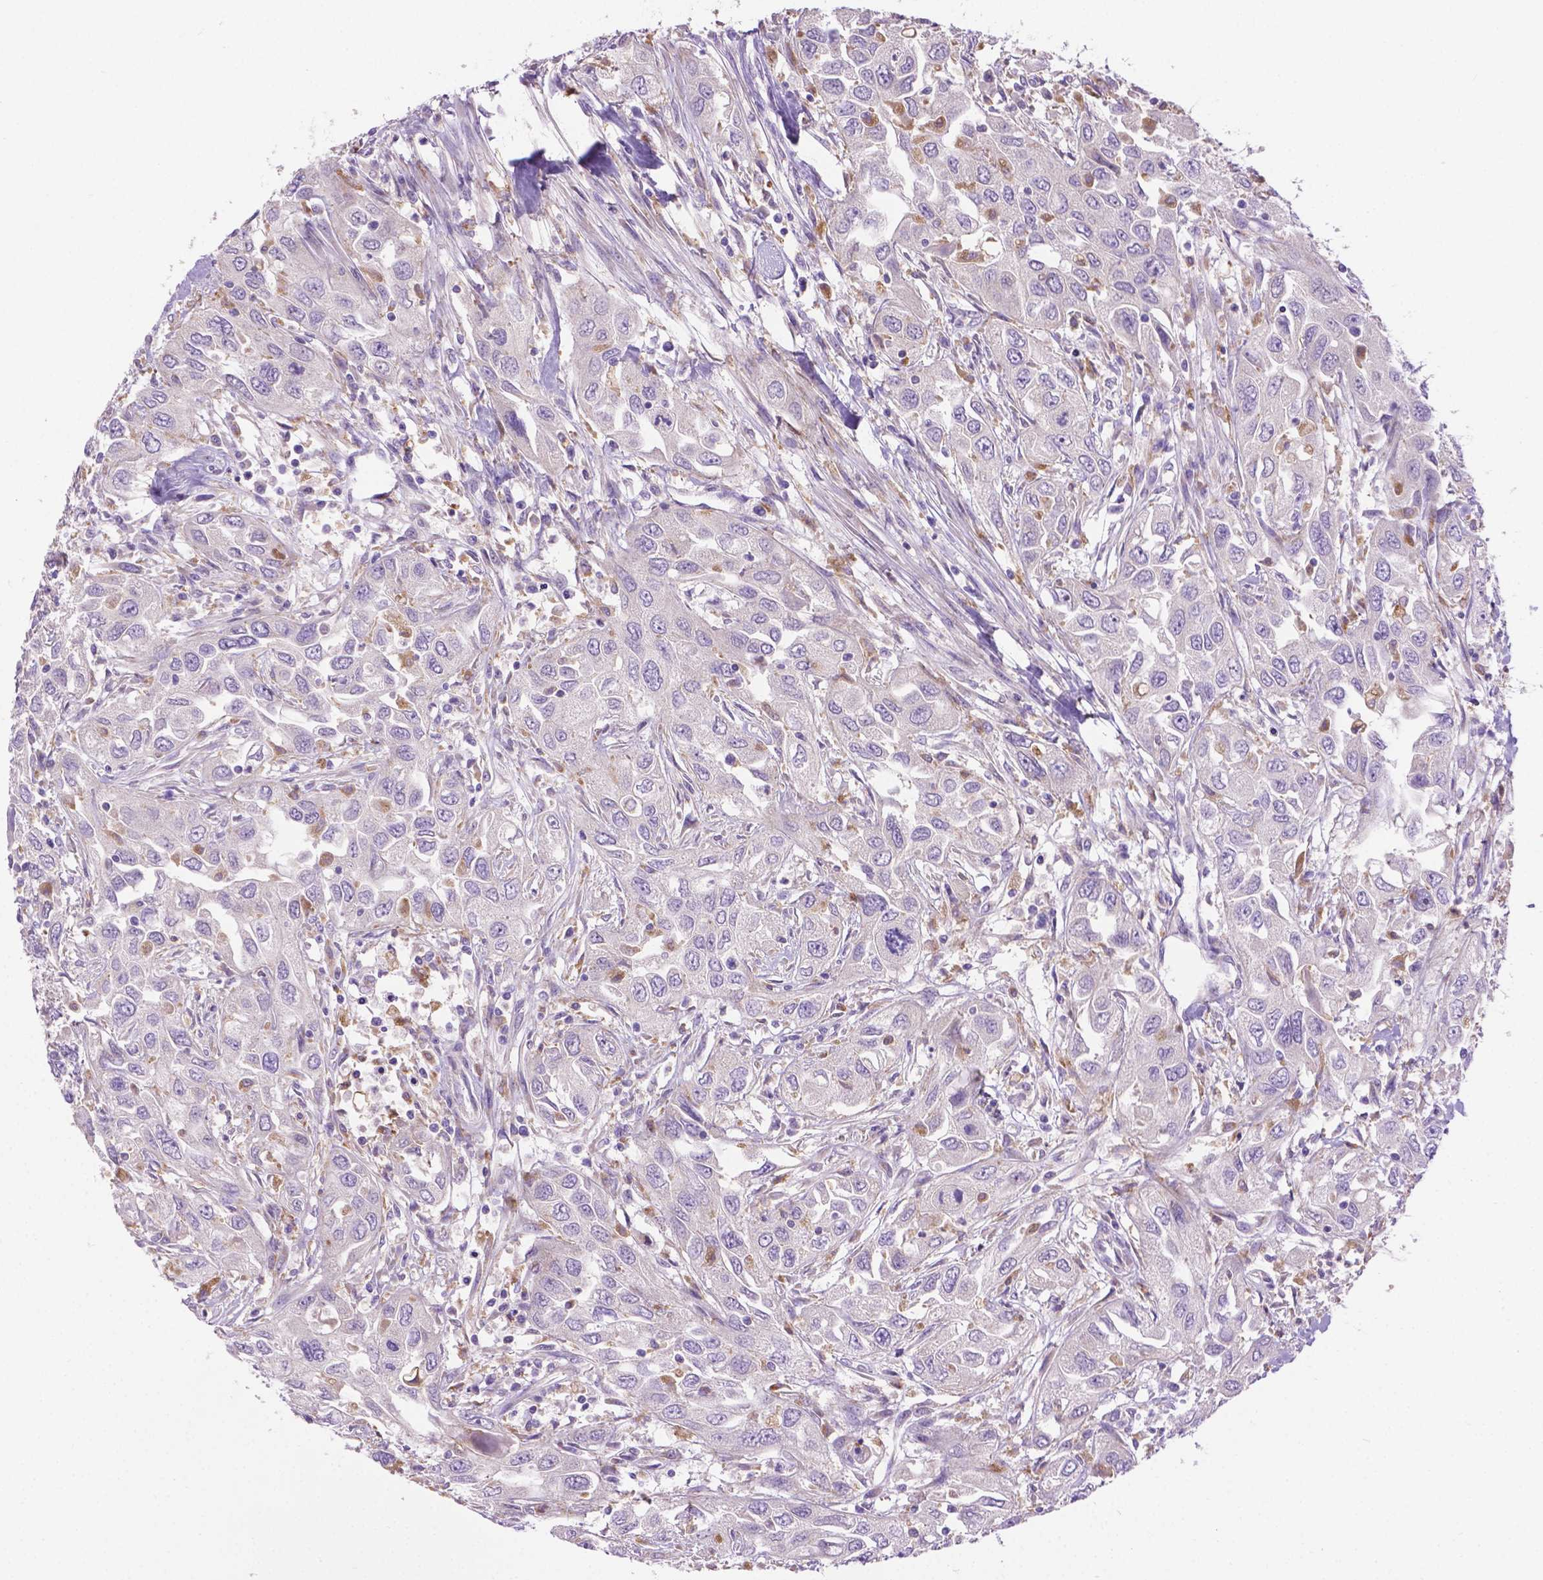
{"staining": {"intensity": "negative", "quantity": "none", "location": "none"}, "tissue": "urothelial cancer", "cell_type": "Tumor cells", "image_type": "cancer", "snomed": [{"axis": "morphology", "description": "Urothelial carcinoma, High grade"}, {"axis": "topography", "description": "Urinary bladder"}], "caption": "There is no significant positivity in tumor cells of urothelial cancer. Nuclei are stained in blue.", "gene": "CDH7", "patient": {"sex": "male", "age": 76}}